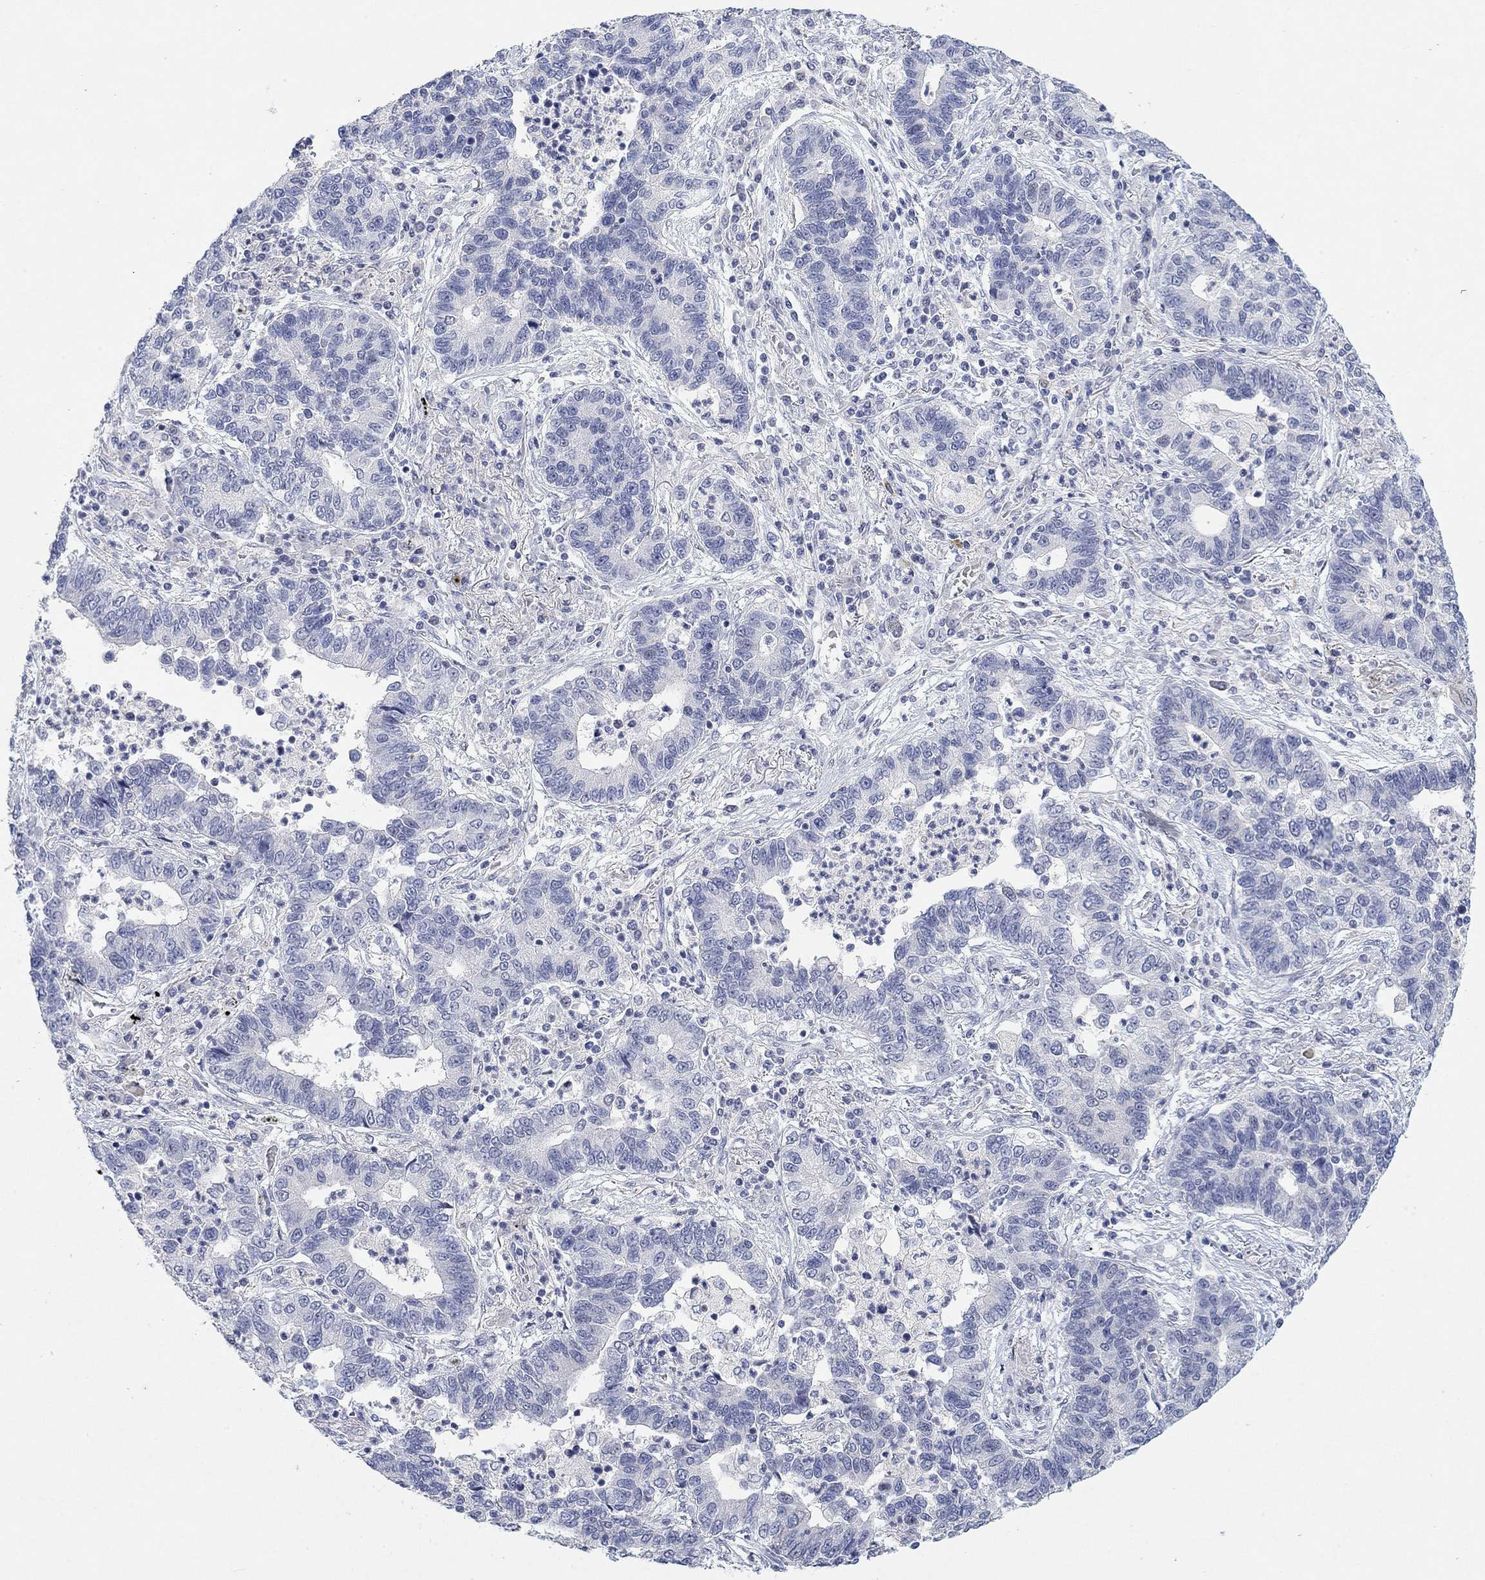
{"staining": {"intensity": "negative", "quantity": "none", "location": "none"}, "tissue": "lung cancer", "cell_type": "Tumor cells", "image_type": "cancer", "snomed": [{"axis": "morphology", "description": "Adenocarcinoma, NOS"}, {"axis": "topography", "description": "Lung"}], "caption": "IHC photomicrograph of neoplastic tissue: adenocarcinoma (lung) stained with DAB (3,3'-diaminobenzidine) demonstrates no significant protein staining in tumor cells. (DAB (3,3'-diaminobenzidine) immunohistochemistry (IHC) visualized using brightfield microscopy, high magnification).", "gene": "VAT1L", "patient": {"sex": "female", "age": 57}}